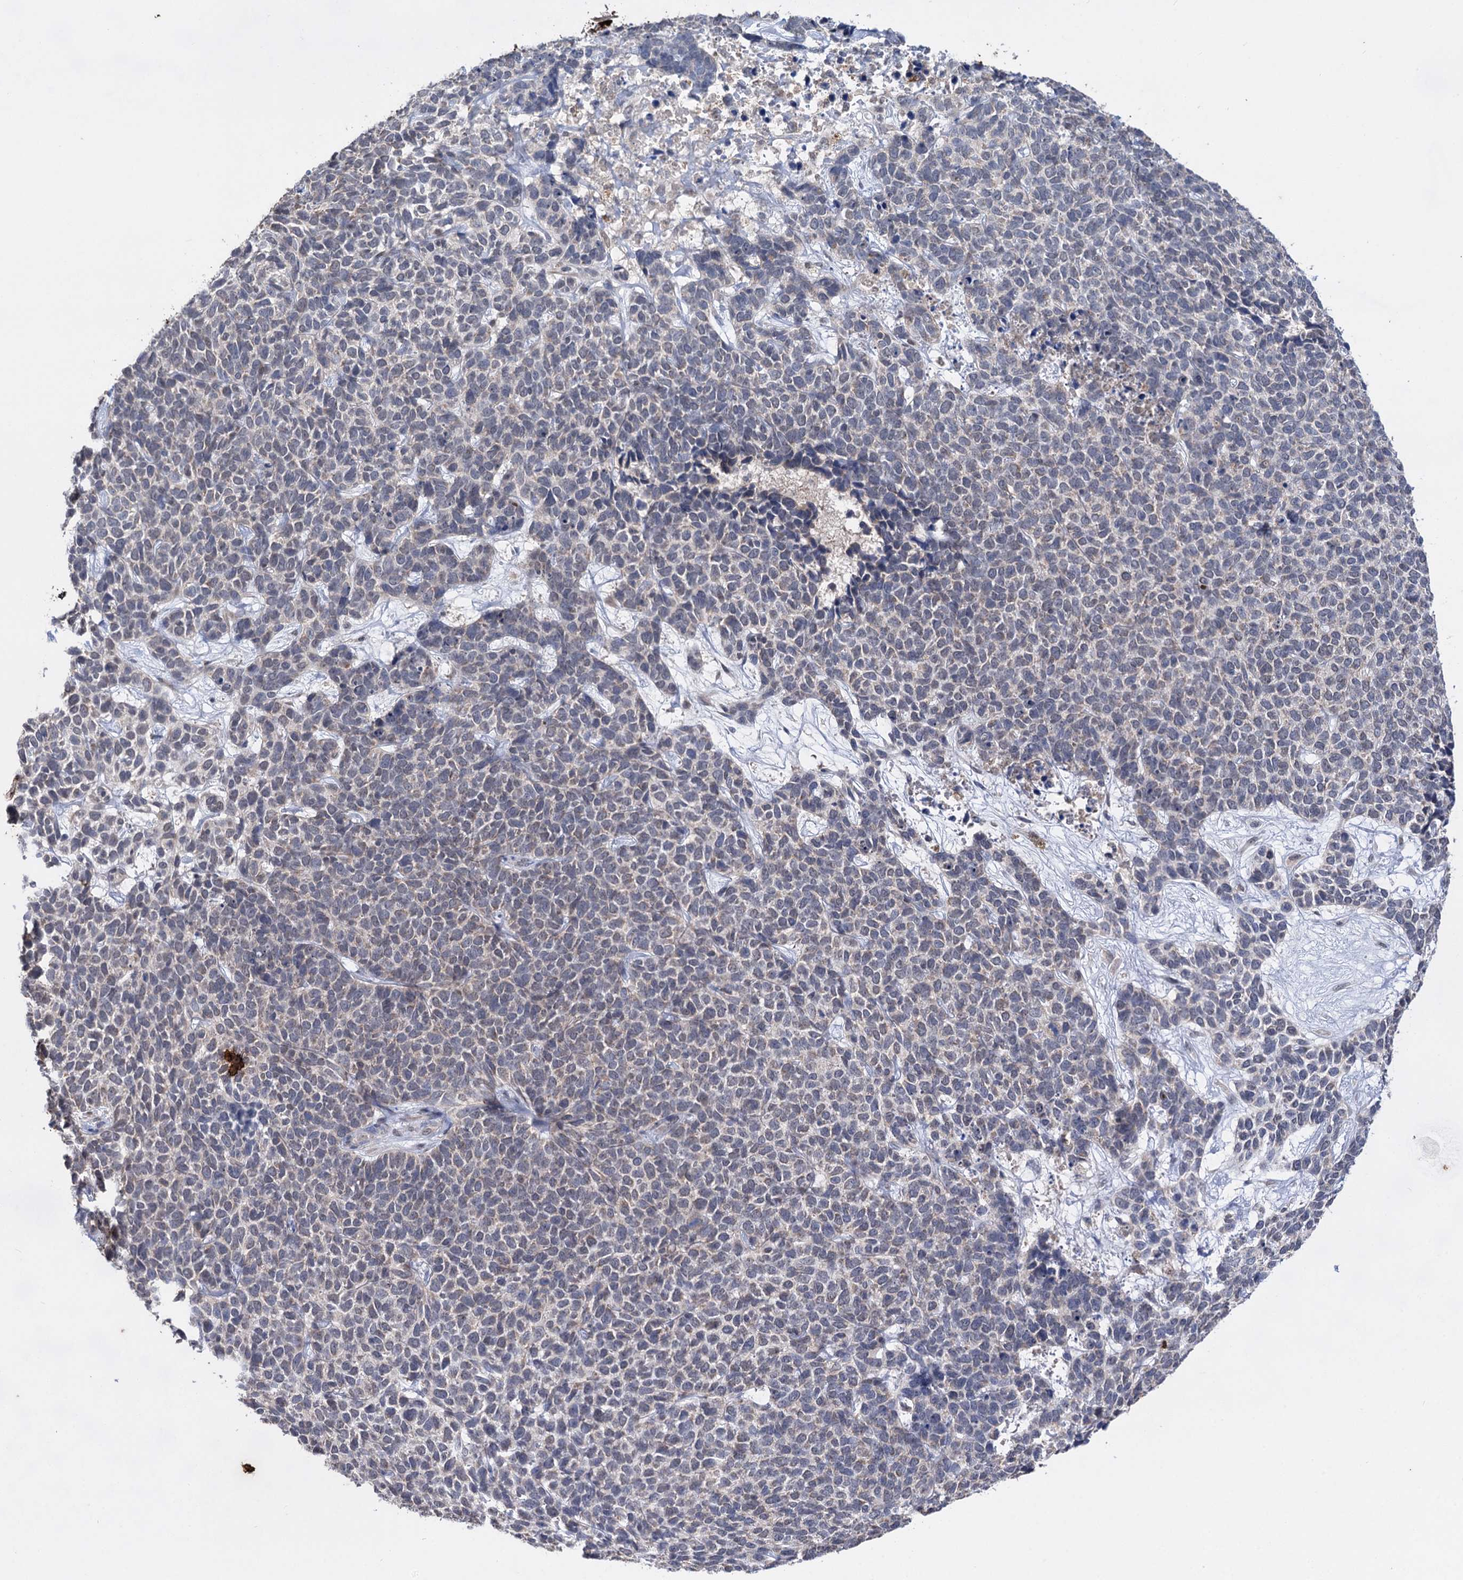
{"staining": {"intensity": "weak", "quantity": "<25%", "location": "cytoplasmic/membranous"}, "tissue": "skin cancer", "cell_type": "Tumor cells", "image_type": "cancer", "snomed": [{"axis": "morphology", "description": "Basal cell carcinoma"}, {"axis": "topography", "description": "Skin"}], "caption": "There is no significant expression in tumor cells of basal cell carcinoma (skin).", "gene": "CLPB", "patient": {"sex": "female", "age": 84}}